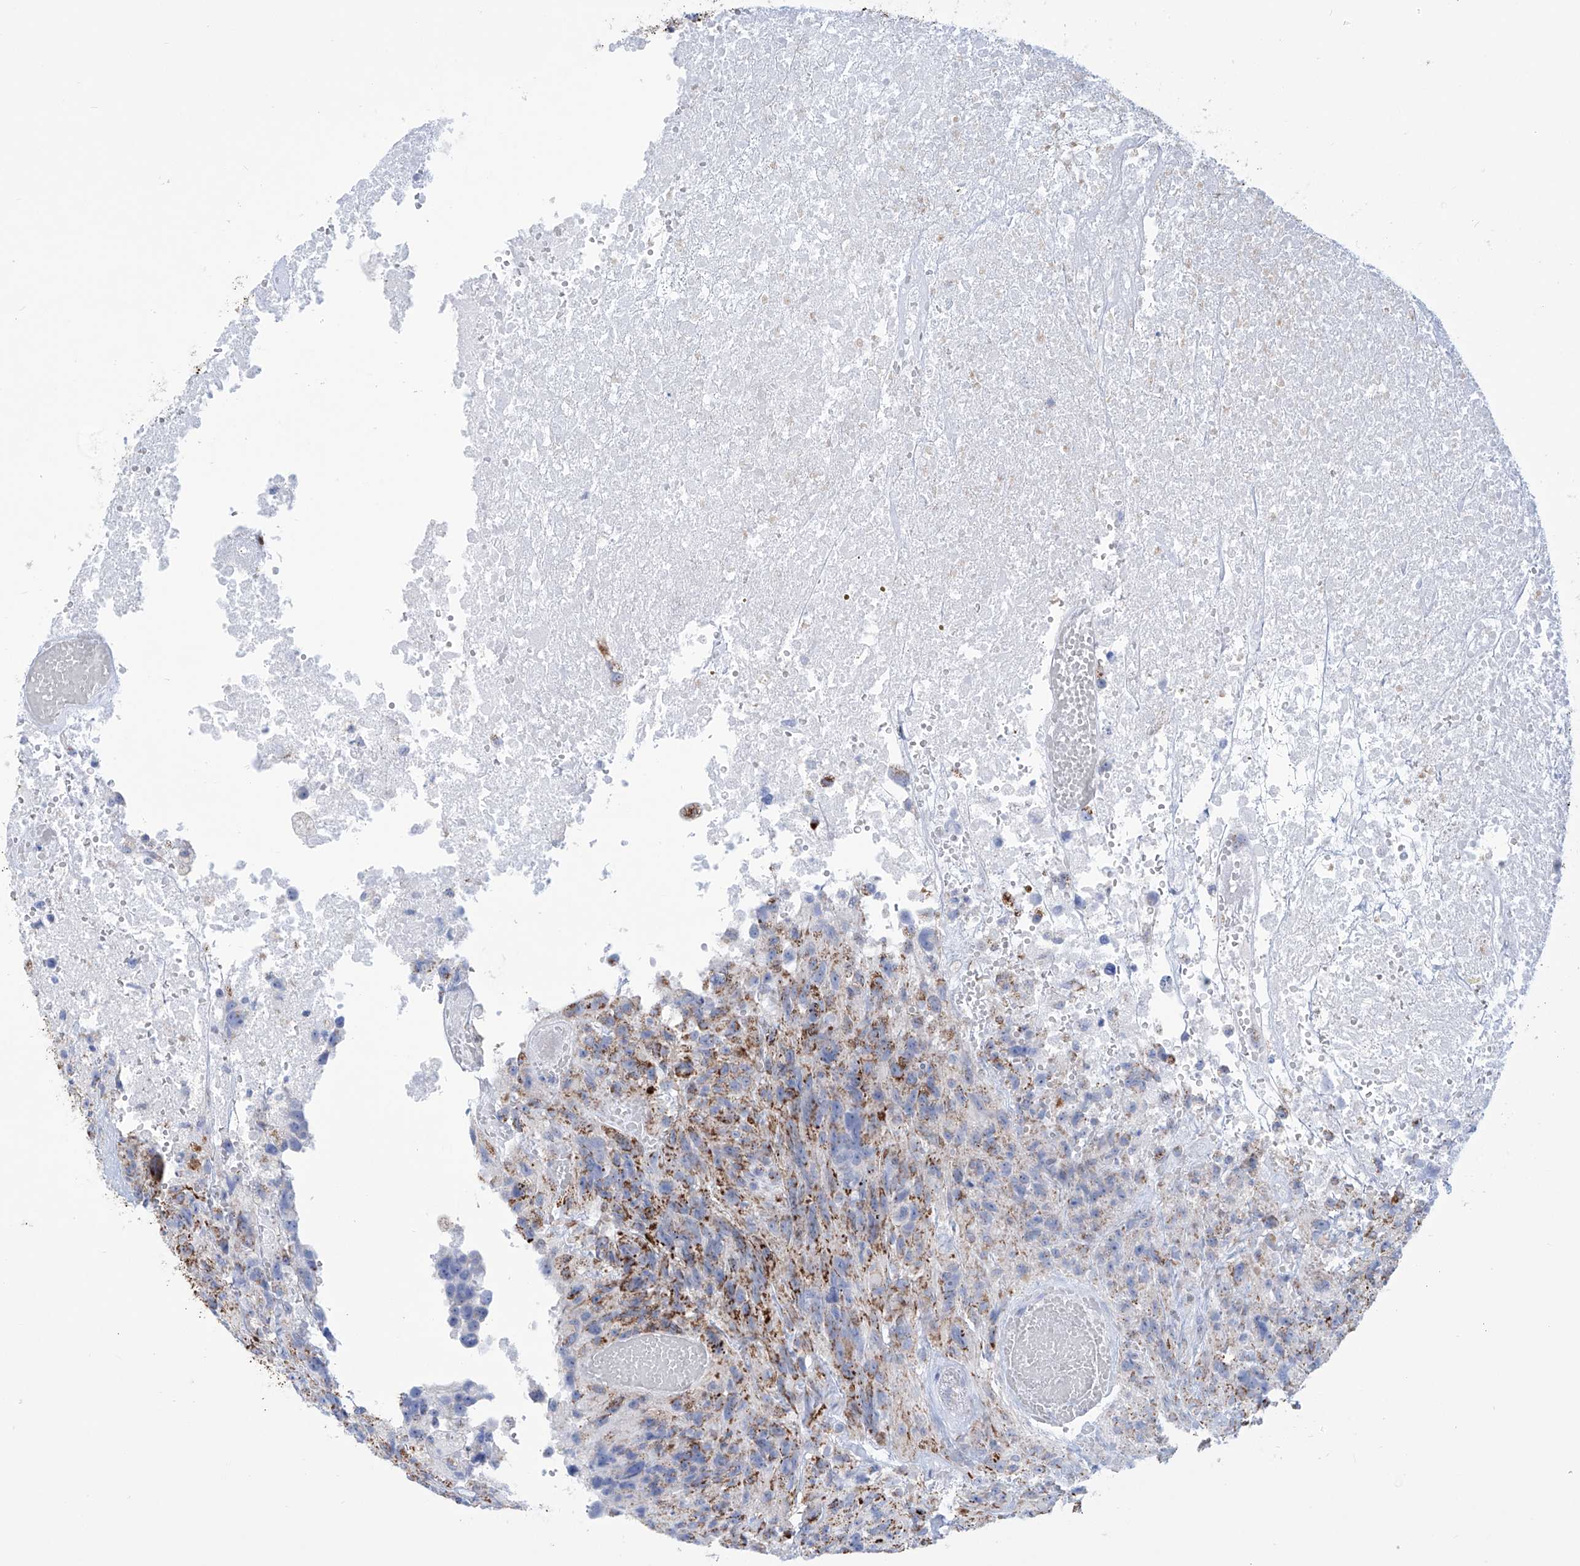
{"staining": {"intensity": "moderate", "quantity": "25%-75%", "location": "cytoplasmic/membranous"}, "tissue": "glioma", "cell_type": "Tumor cells", "image_type": "cancer", "snomed": [{"axis": "morphology", "description": "Glioma, malignant, High grade"}, {"axis": "topography", "description": "Brain"}], "caption": "A histopathology image showing moderate cytoplasmic/membranous positivity in about 25%-75% of tumor cells in glioma, as visualized by brown immunohistochemical staining.", "gene": "ALDH6A1", "patient": {"sex": "male", "age": 69}}